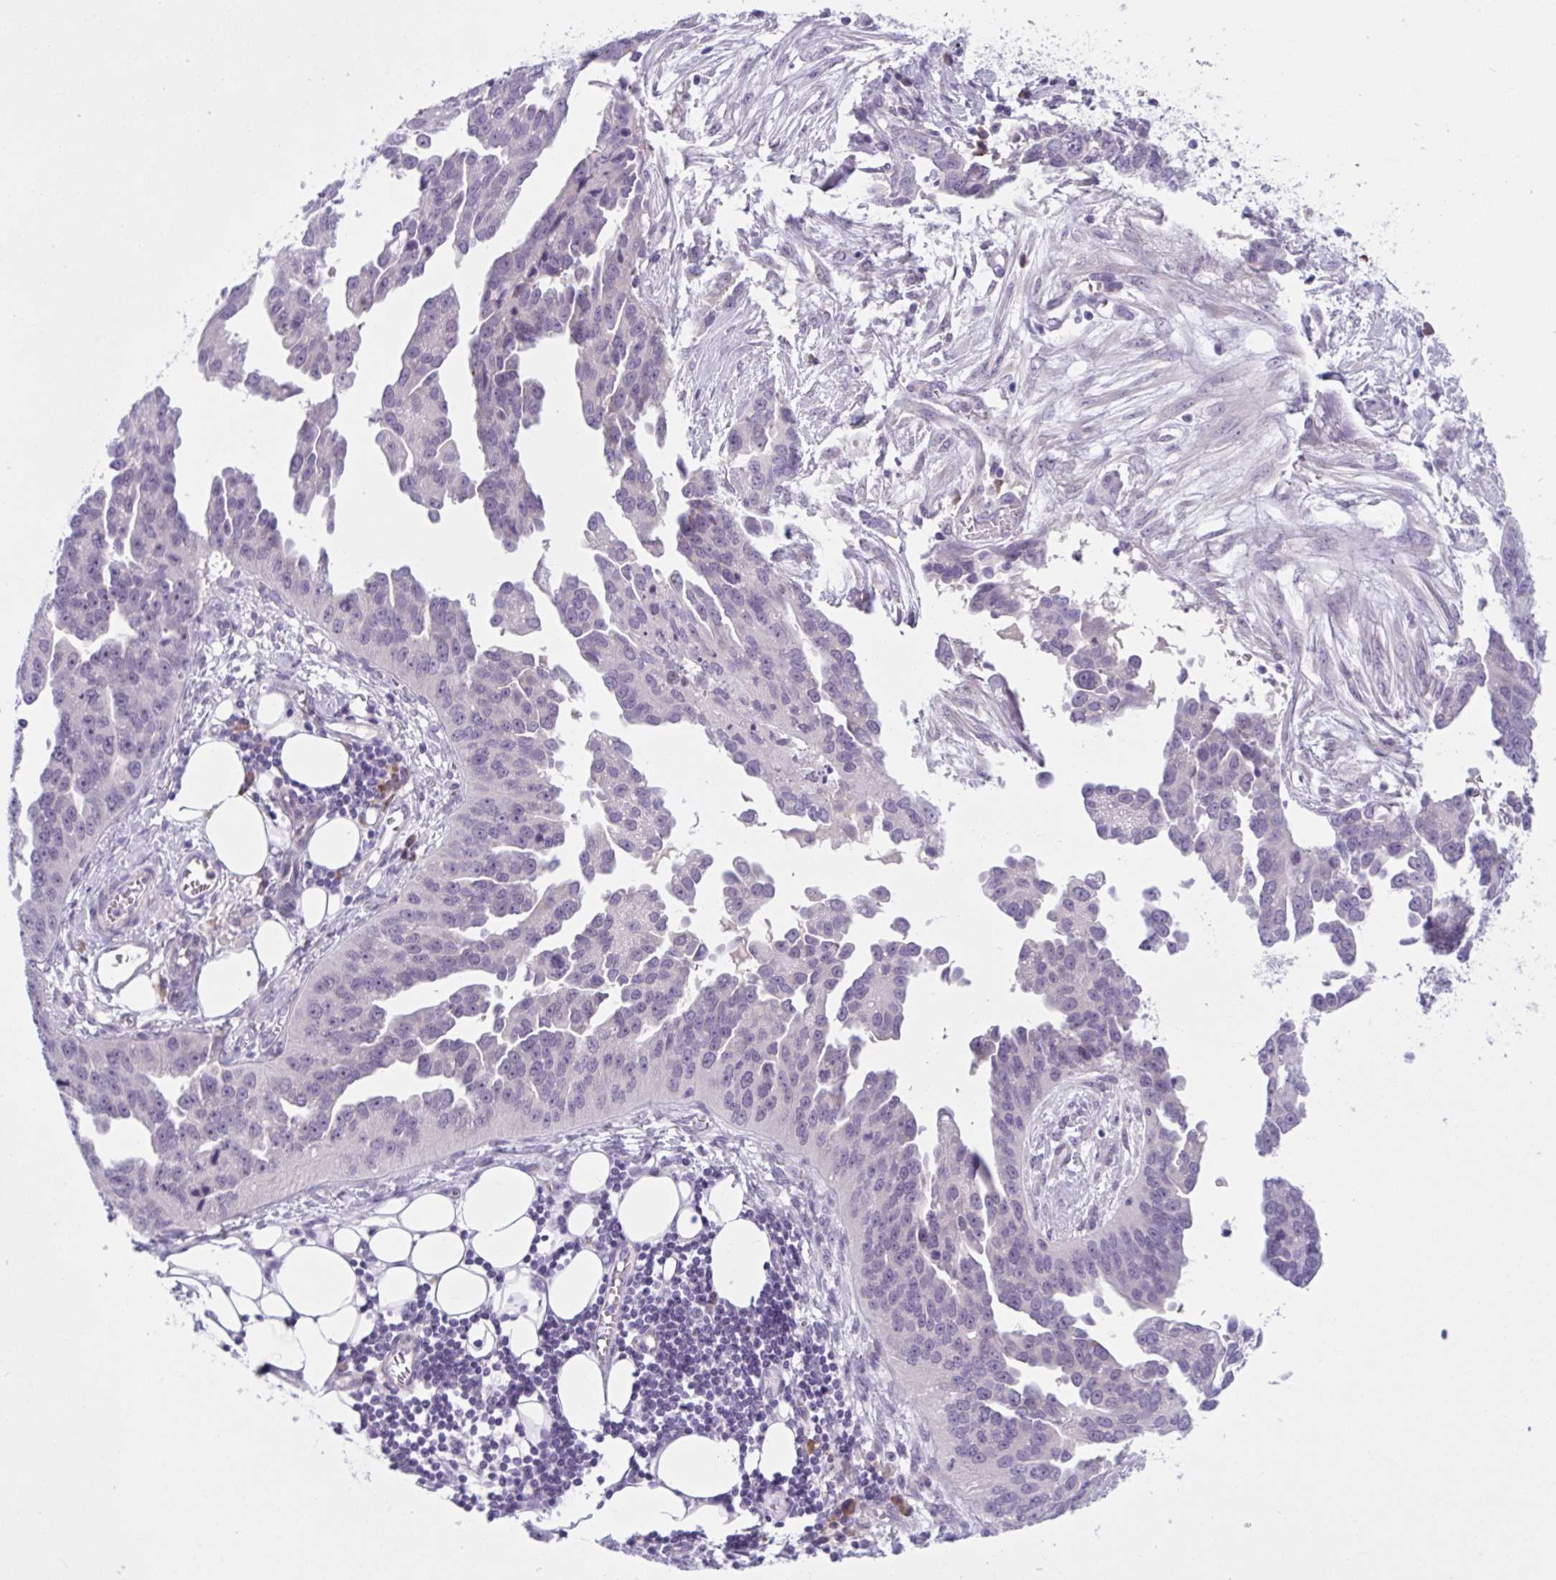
{"staining": {"intensity": "negative", "quantity": "none", "location": "none"}, "tissue": "ovarian cancer", "cell_type": "Tumor cells", "image_type": "cancer", "snomed": [{"axis": "morphology", "description": "Cystadenocarcinoma, serous, NOS"}, {"axis": "topography", "description": "Ovary"}], "caption": "Tumor cells are negative for protein expression in human serous cystadenocarcinoma (ovarian).", "gene": "WNT9B", "patient": {"sex": "female", "age": 75}}